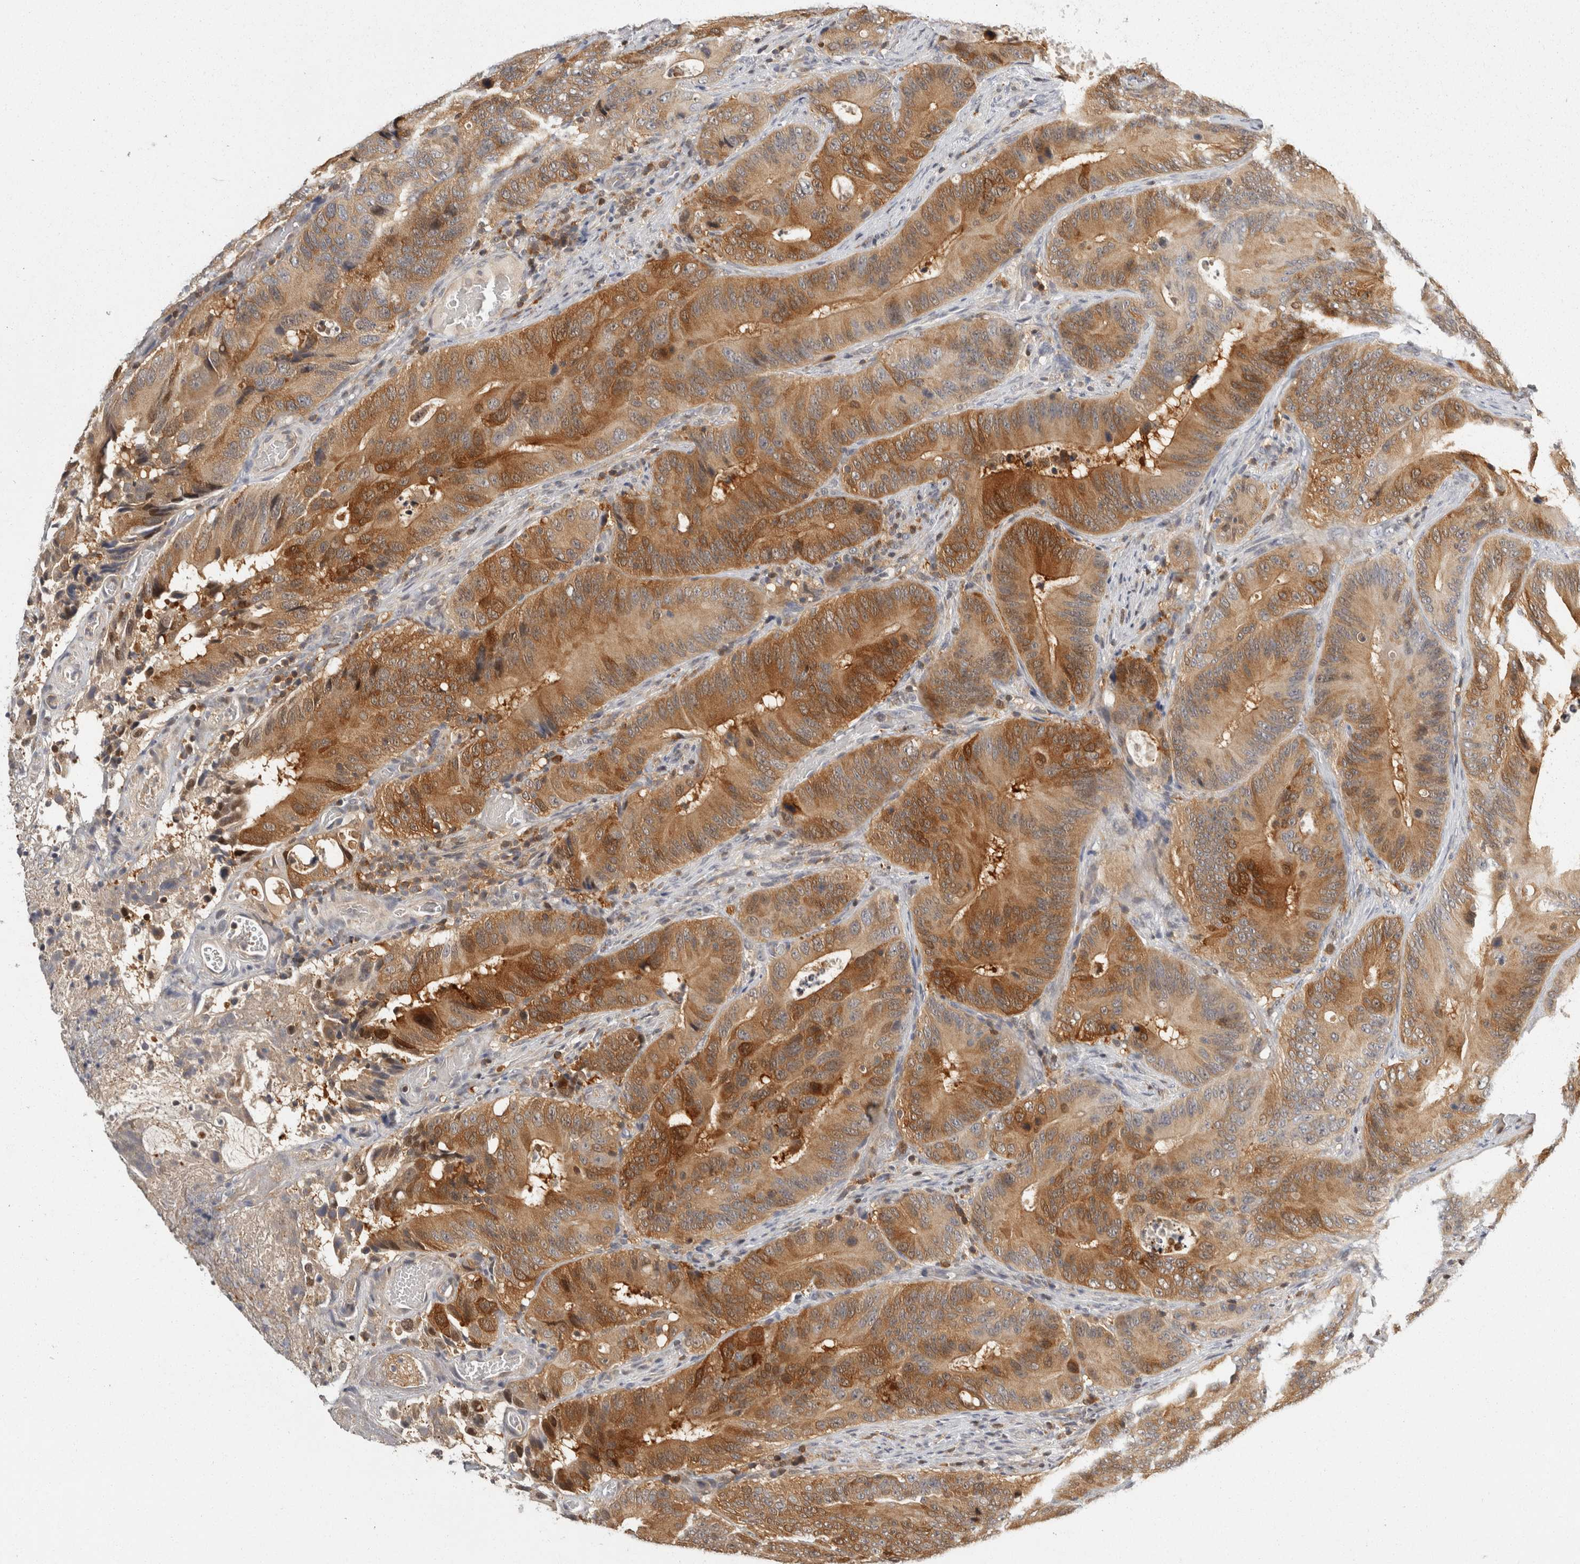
{"staining": {"intensity": "moderate", "quantity": "25%-75%", "location": "cytoplasmic/membranous"}, "tissue": "colorectal cancer", "cell_type": "Tumor cells", "image_type": "cancer", "snomed": [{"axis": "morphology", "description": "Adenocarcinoma, NOS"}, {"axis": "topography", "description": "Colon"}], "caption": "Tumor cells display moderate cytoplasmic/membranous positivity in about 25%-75% of cells in colorectal cancer (adenocarcinoma). (IHC, brightfield microscopy, high magnification).", "gene": "ACAT2", "patient": {"sex": "male", "age": 83}}